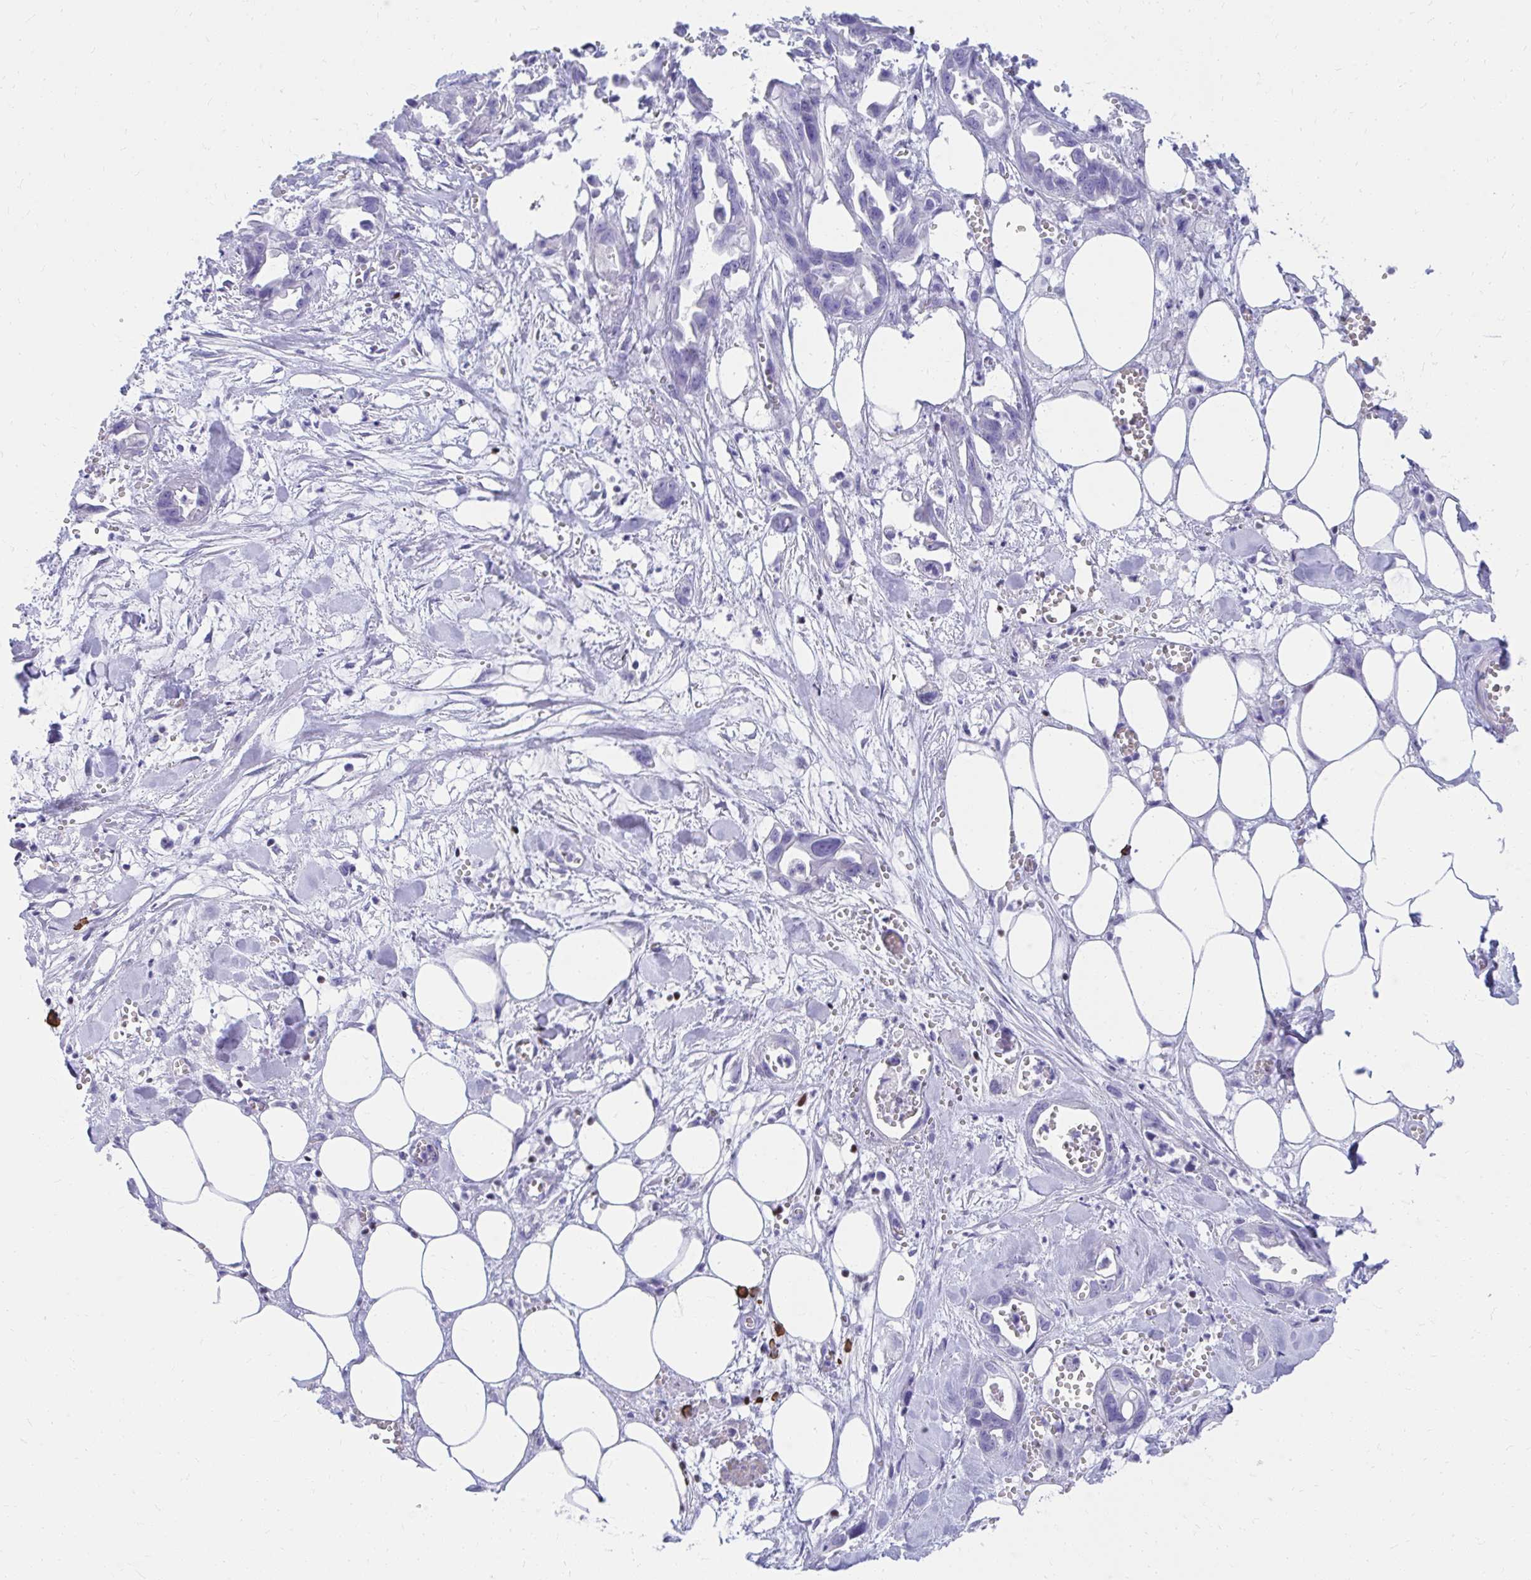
{"staining": {"intensity": "negative", "quantity": "none", "location": "none"}, "tissue": "pancreatic cancer", "cell_type": "Tumor cells", "image_type": "cancer", "snomed": [{"axis": "morphology", "description": "Adenocarcinoma, NOS"}, {"axis": "topography", "description": "Pancreas"}], "caption": "Tumor cells show no significant staining in pancreatic cancer.", "gene": "RUNX3", "patient": {"sex": "female", "age": 73}}